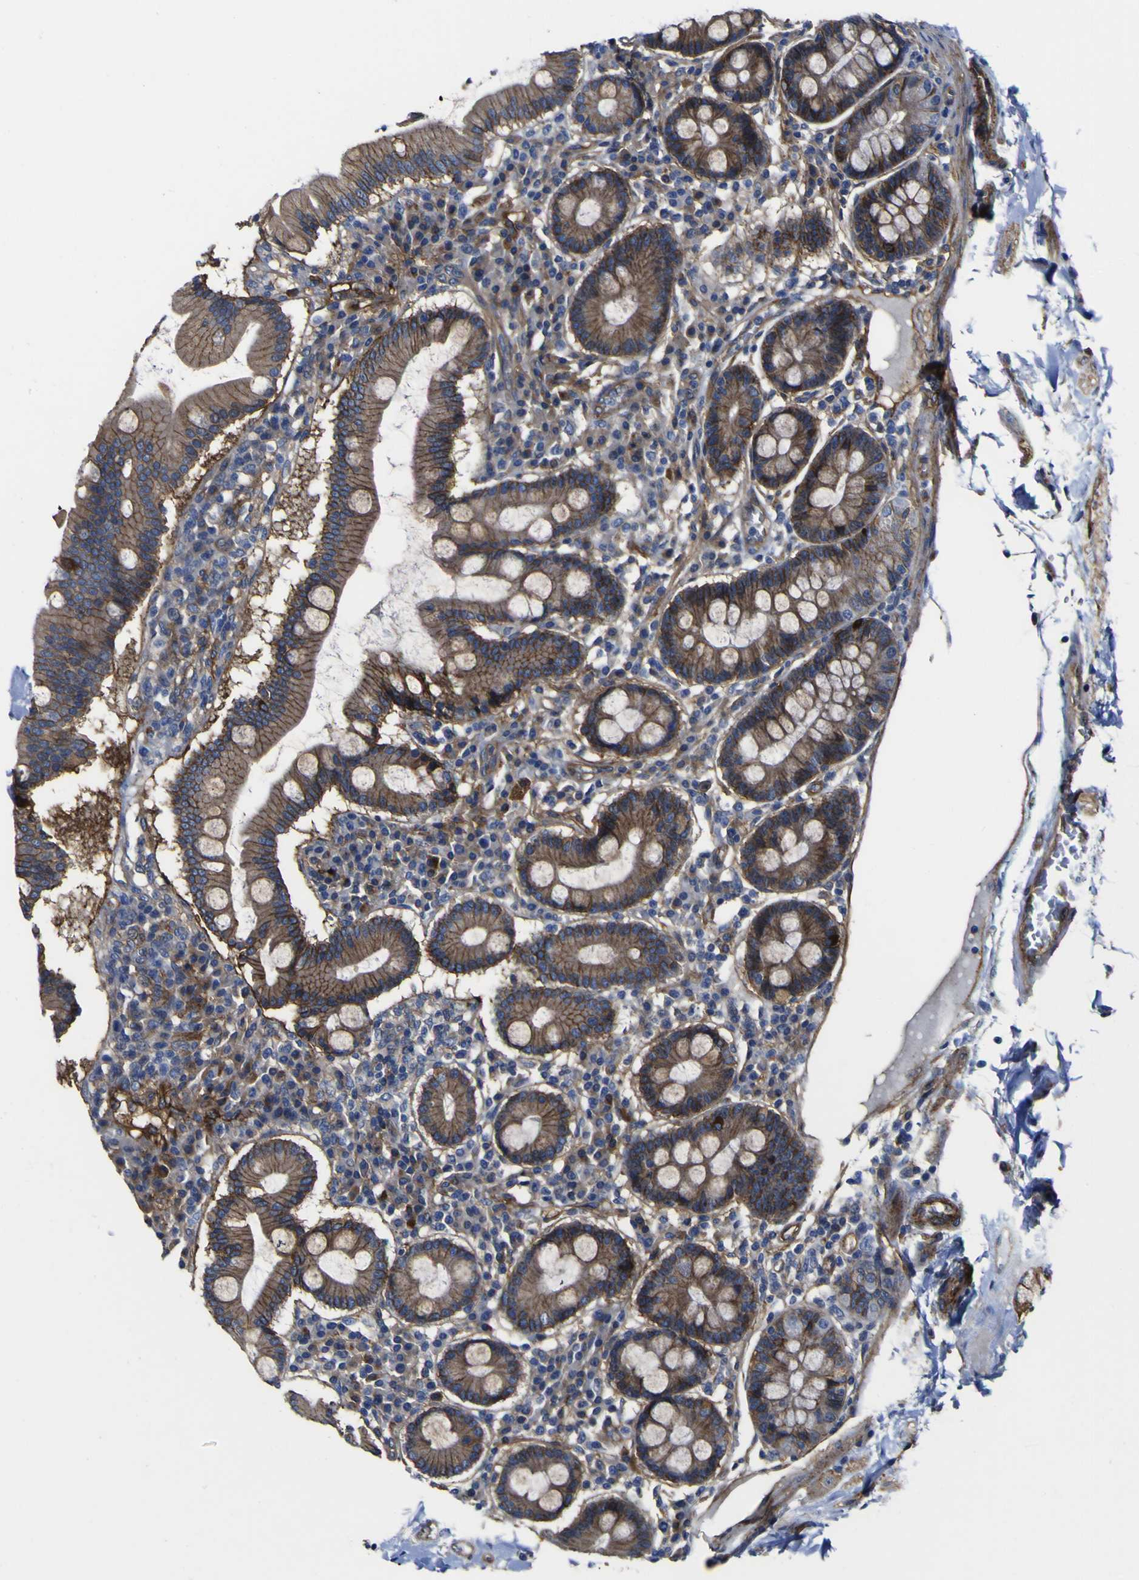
{"staining": {"intensity": "strong", "quantity": ">75%", "location": "cytoplasmic/membranous"}, "tissue": "duodenum", "cell_type": "Glandular cells", "image_type": "normal", "snomed": [{"axis": "morphology", "description": "Normal tissue, NOS"}, {"axis": "topography", "description": "Duodenum"}], "caption": "Protein analysis of unremarkable duodenum reveals strong cytoplasmic/membranous staining in about >75% of glandular cells.", "gene": "CD151", "patient": {"sex": "male", "age": 50}}